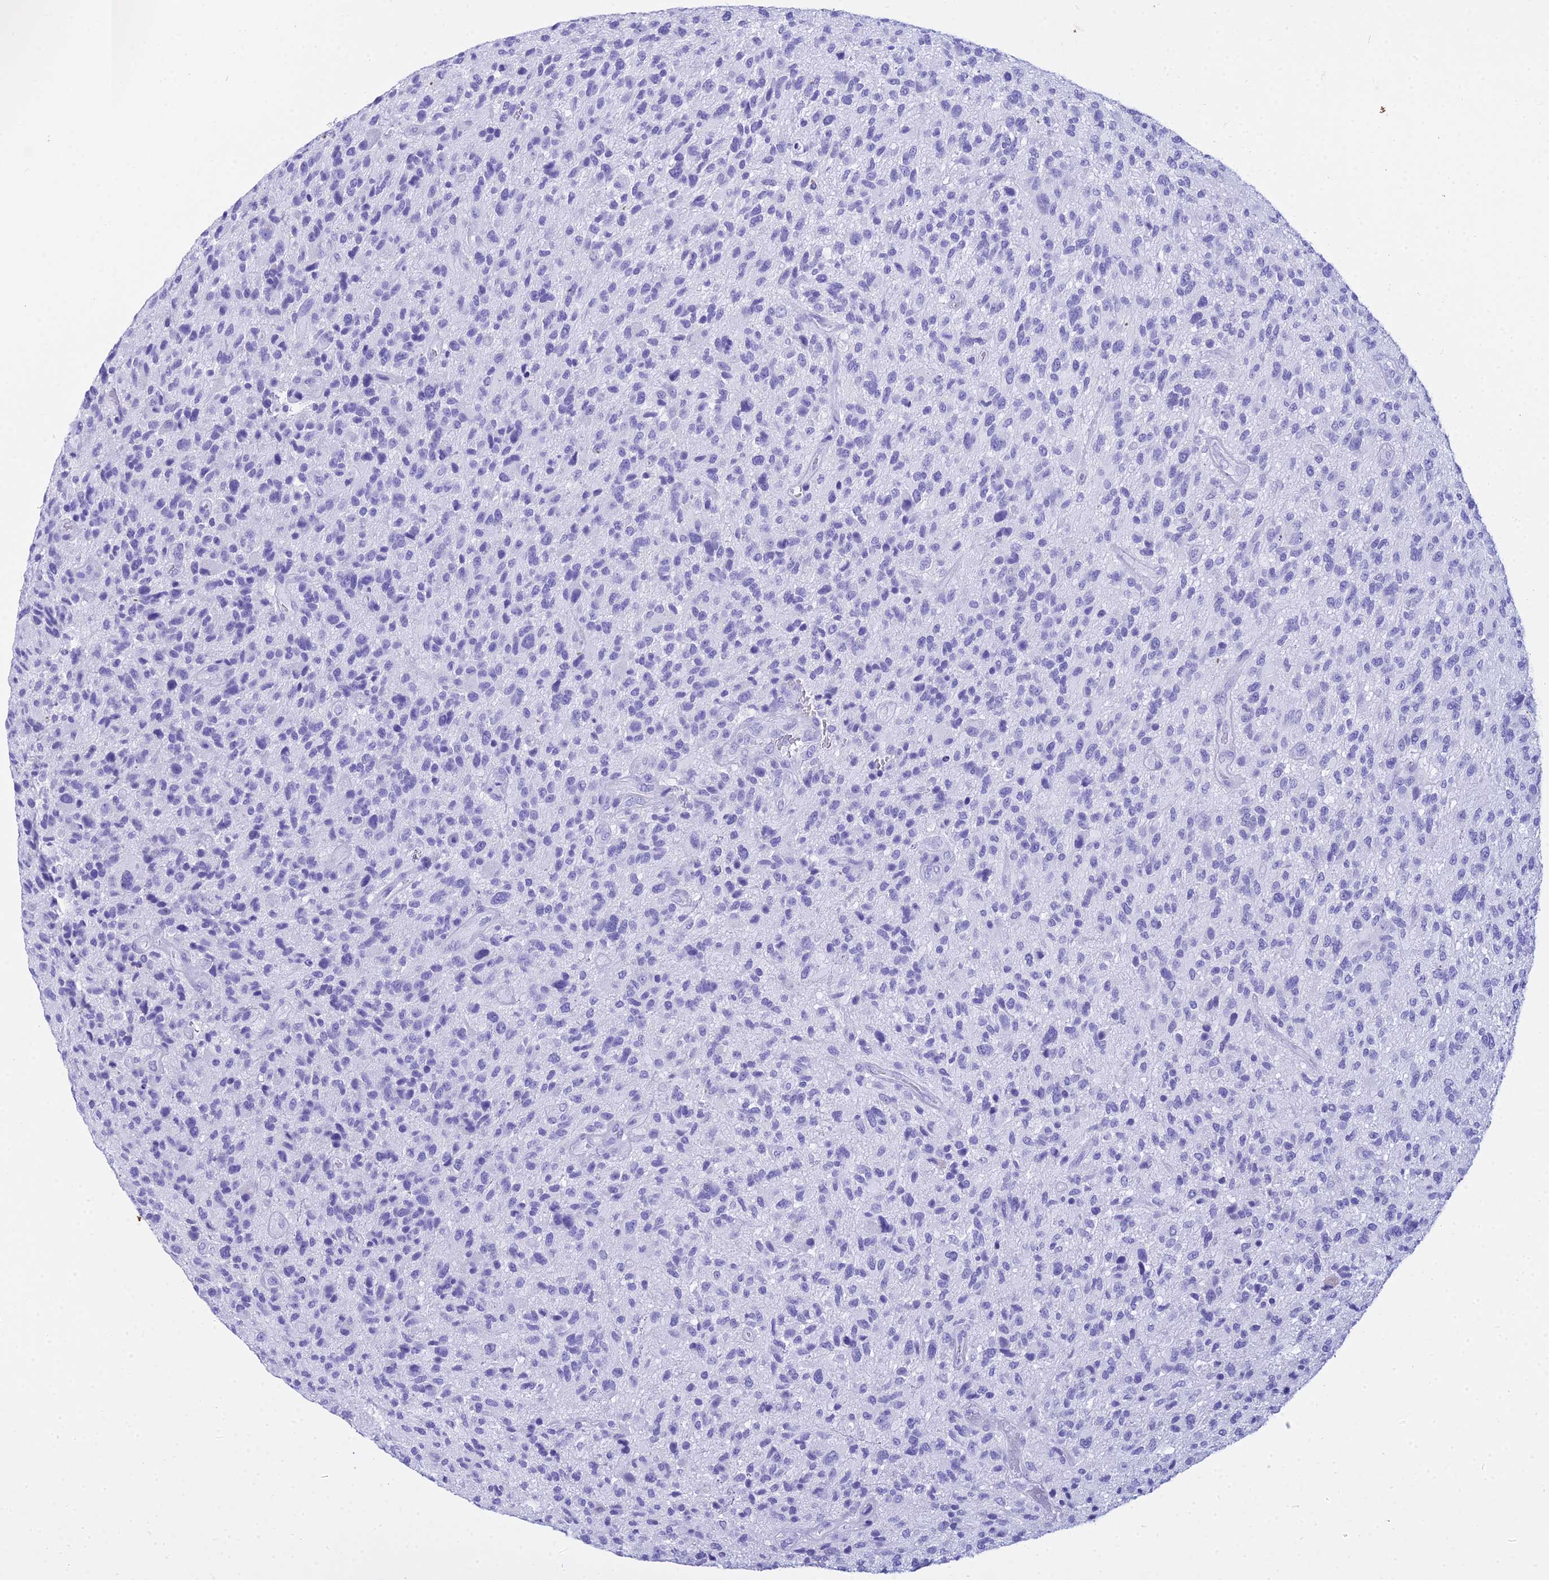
{"staining": {"intensity": "negative", "quantity": "none", "location": "none"}, "tissue": "glioma", "cell_type": "Tumor cells", "image_type": "cancer", "snomed": [{"axis": "morphology", "description": "Glioma, malignant, High grade"}, {"axis": "topography", "description": "Brain"}], "caption": "Glioma stained for a protein using immunohistochemistry displays no positivity tumor cells.", "gene": "ZNF442", "patient": {"sex": "male", "age": 47}}